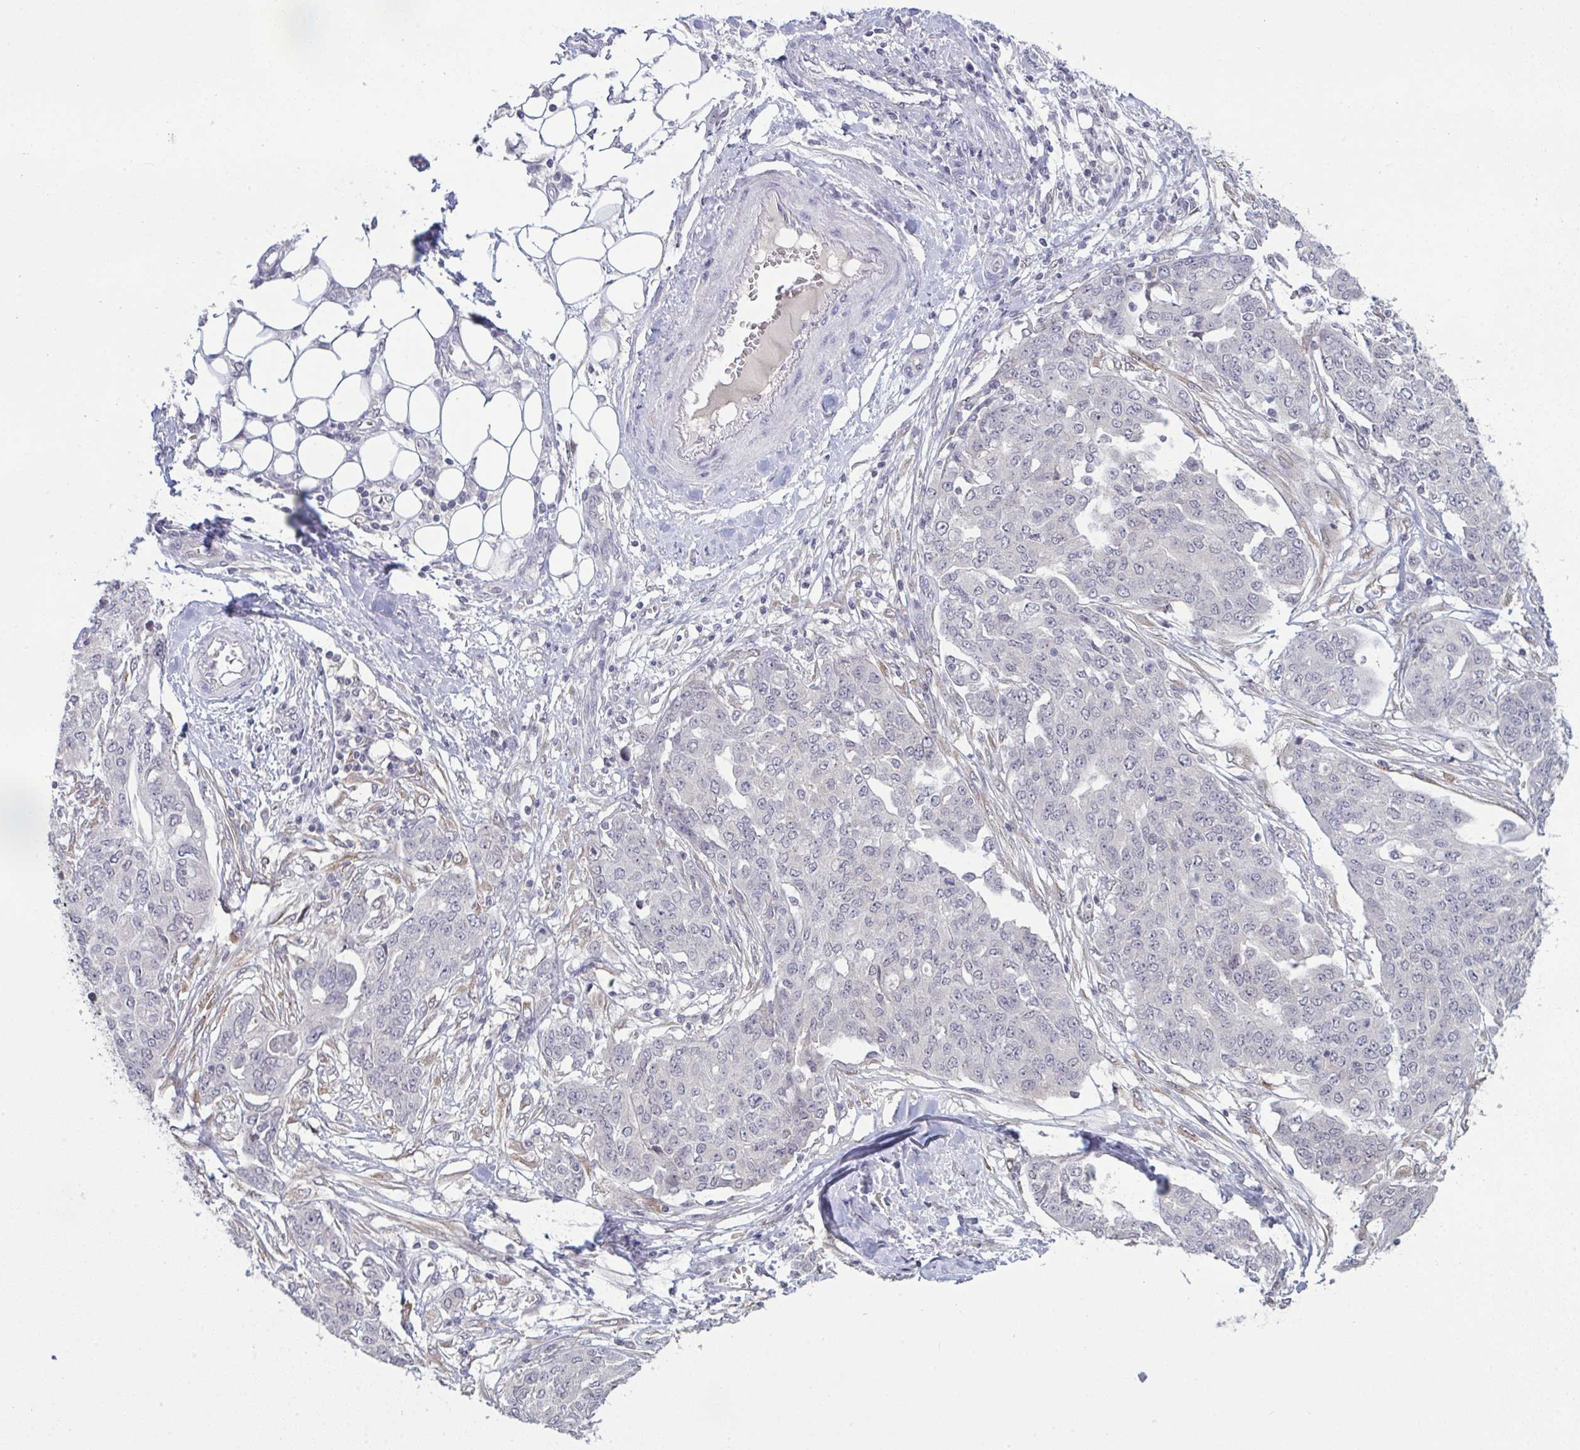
{"staining": {"intensity": "negative", "quantity": "none", "location": "none"}, "tissue": "ovarian cancer", "cell_type": "Tumor cells", "image_type": "cancer", "snomed": [{"axis": "morphology", "description": "Cystadenocarcinoma, serous, NOS"}, {"axis": "topography", "description": "Soft tissue"}, {"axis": "topography", "description": "Ovary"}], "caption": "There is no significant positivity in tumor cells of ovarian cancer.", "gene": "ZNF784", "patient": {"sex": "female", "age": 57}}